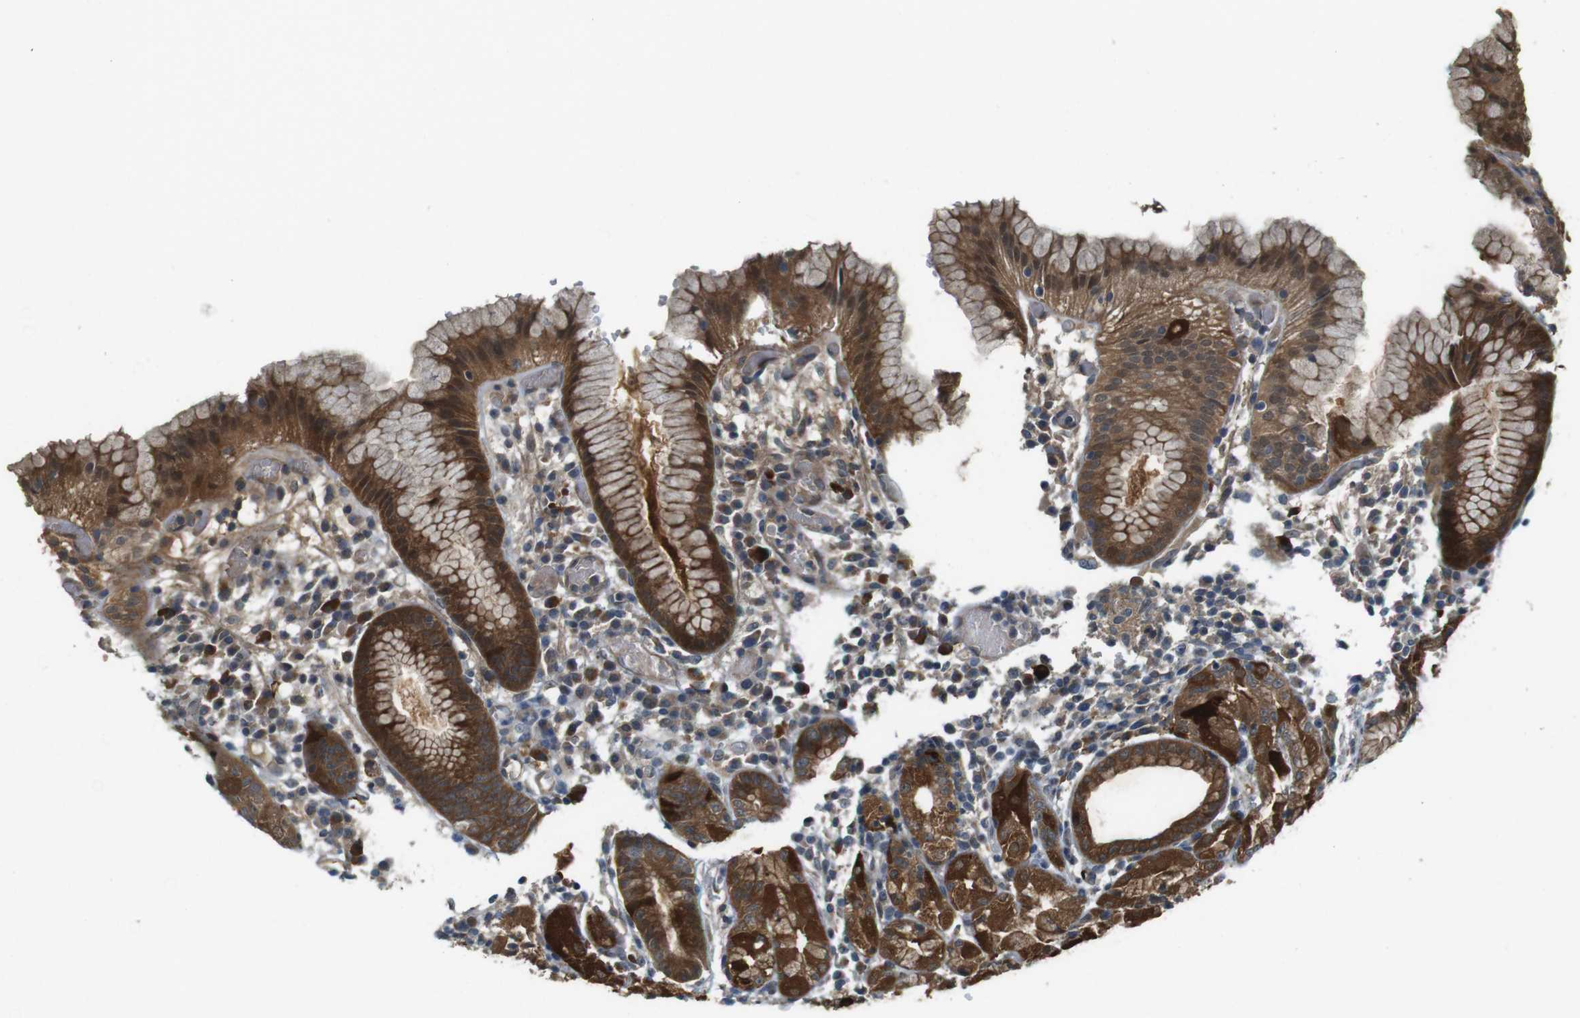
{"staining": {"intensity": "strong", "quantity": ">75%", "location": "cytoplasmic/membranous"}, "tissue": "stomach", "cell_type": "Glandular cells", "image_type": "normal", "snomed": [{"axis": "morphology", "description": "Normal tissue, NOS"}, {"axis": "topography", "description": "Stomach"}, {"axis": "topography", "description": "Stomach, lower"}], "caption": "Immunohistochemistry staining of normal stomach, which reveals high levels of strong cytoplasmic/membranous expression in about >75% of glandular cells indicating strong cytoplasmic/membranous protein expression. The staining was performed using DAB (brown) for protein detection and nuclei were counterstained in hematoxylin (blue).", "gene": "IFFO2", "patient": {"sex": "female", "age": 75}}